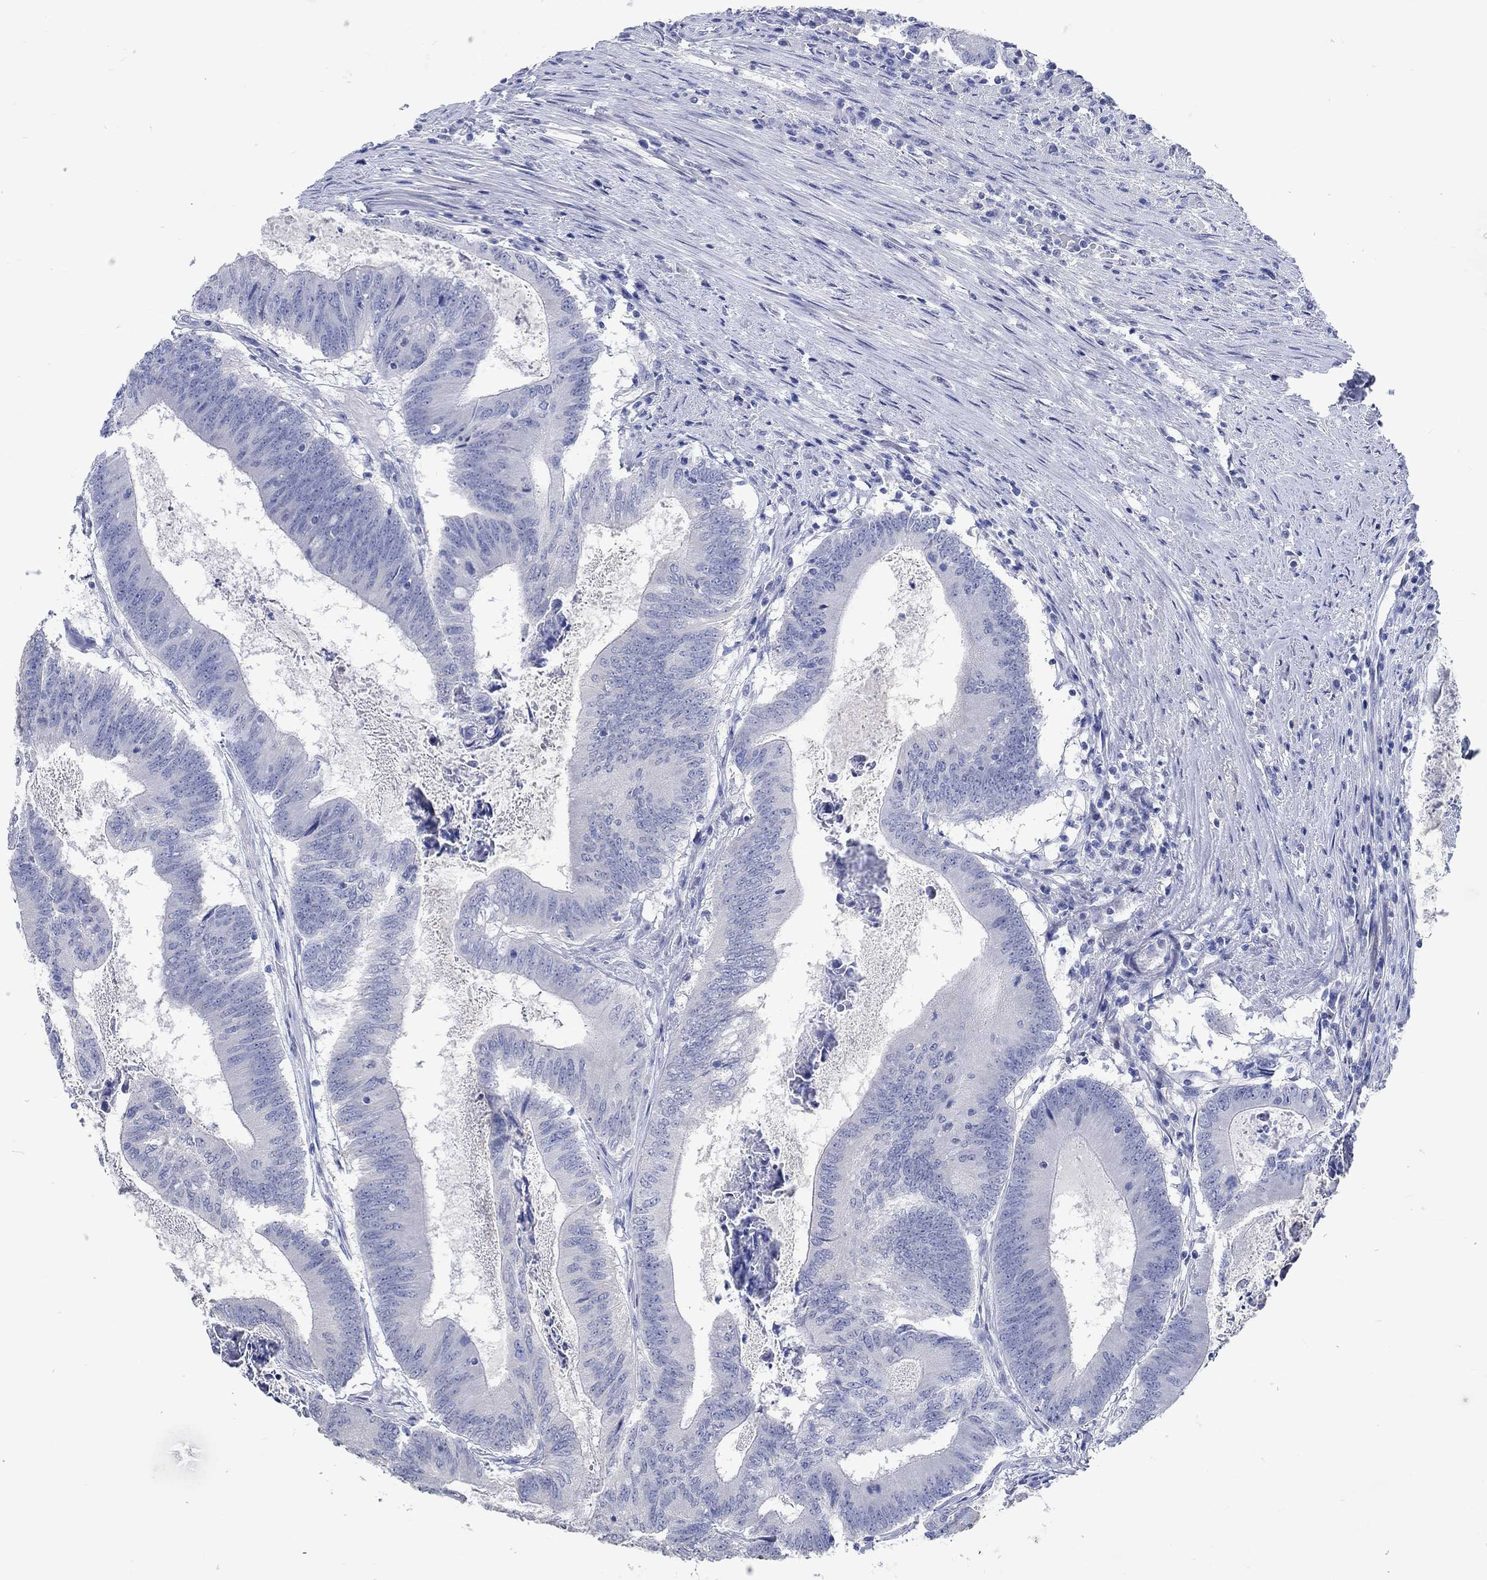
{"staining": {"intensity": "negative", "quantity": "none", "location": "none"}, "tissue": "colorectal cancer", "cell_type": "Tumor cells", "image_type": "cancer", "snomed": [{"axis": "morphology", "description": "Adenocarcinoma, NOS"}, {"axis": "topography", "description": "Colon"}], "caption": "Image shows no significant protein positivity in tumor cells of adenocarcinoma (colorectal).", "gene": "C4orf47", "patient": {"sex": "female", "age": 70}}